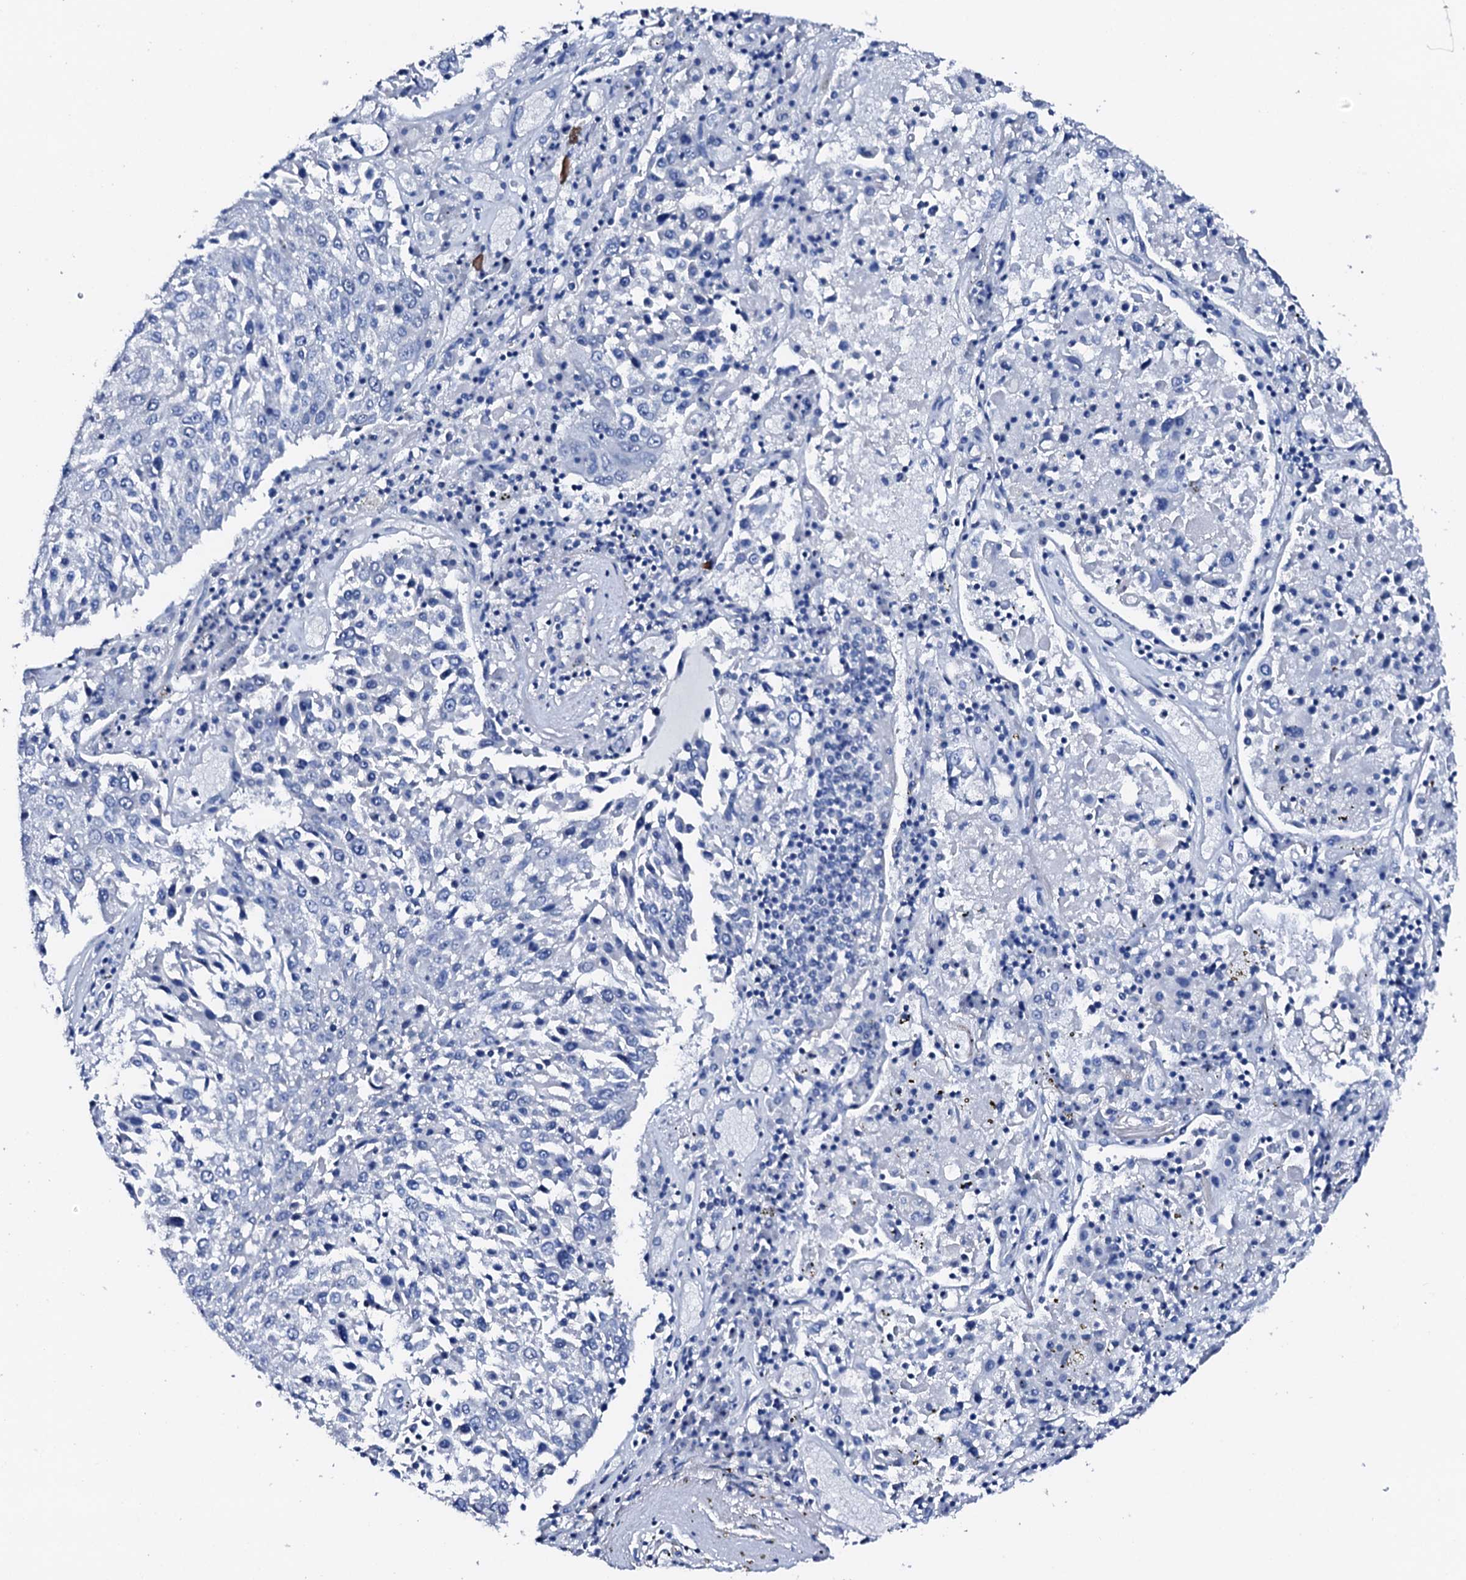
{"staining": {"intensity": "negative", "quantity": "none", "location": "none"}, "tissue": "lung cancer", "cell_type": "Tumor cells", "image_type": "cancer", "snomed": [{"axis": "morphology", "description": "Squamous cell carcinoma, NOS"}, {"axis": "topography", "description": "Lung"}], "caption": "An immunohistochemistry (IHC) micrograph of lung squamous cell carcinoma is shown. There is no staining in tumor cells of lung squamous cell carcinoma.", "gene": "NRIP2", "patient": {"sex": "male", "age": 65}}